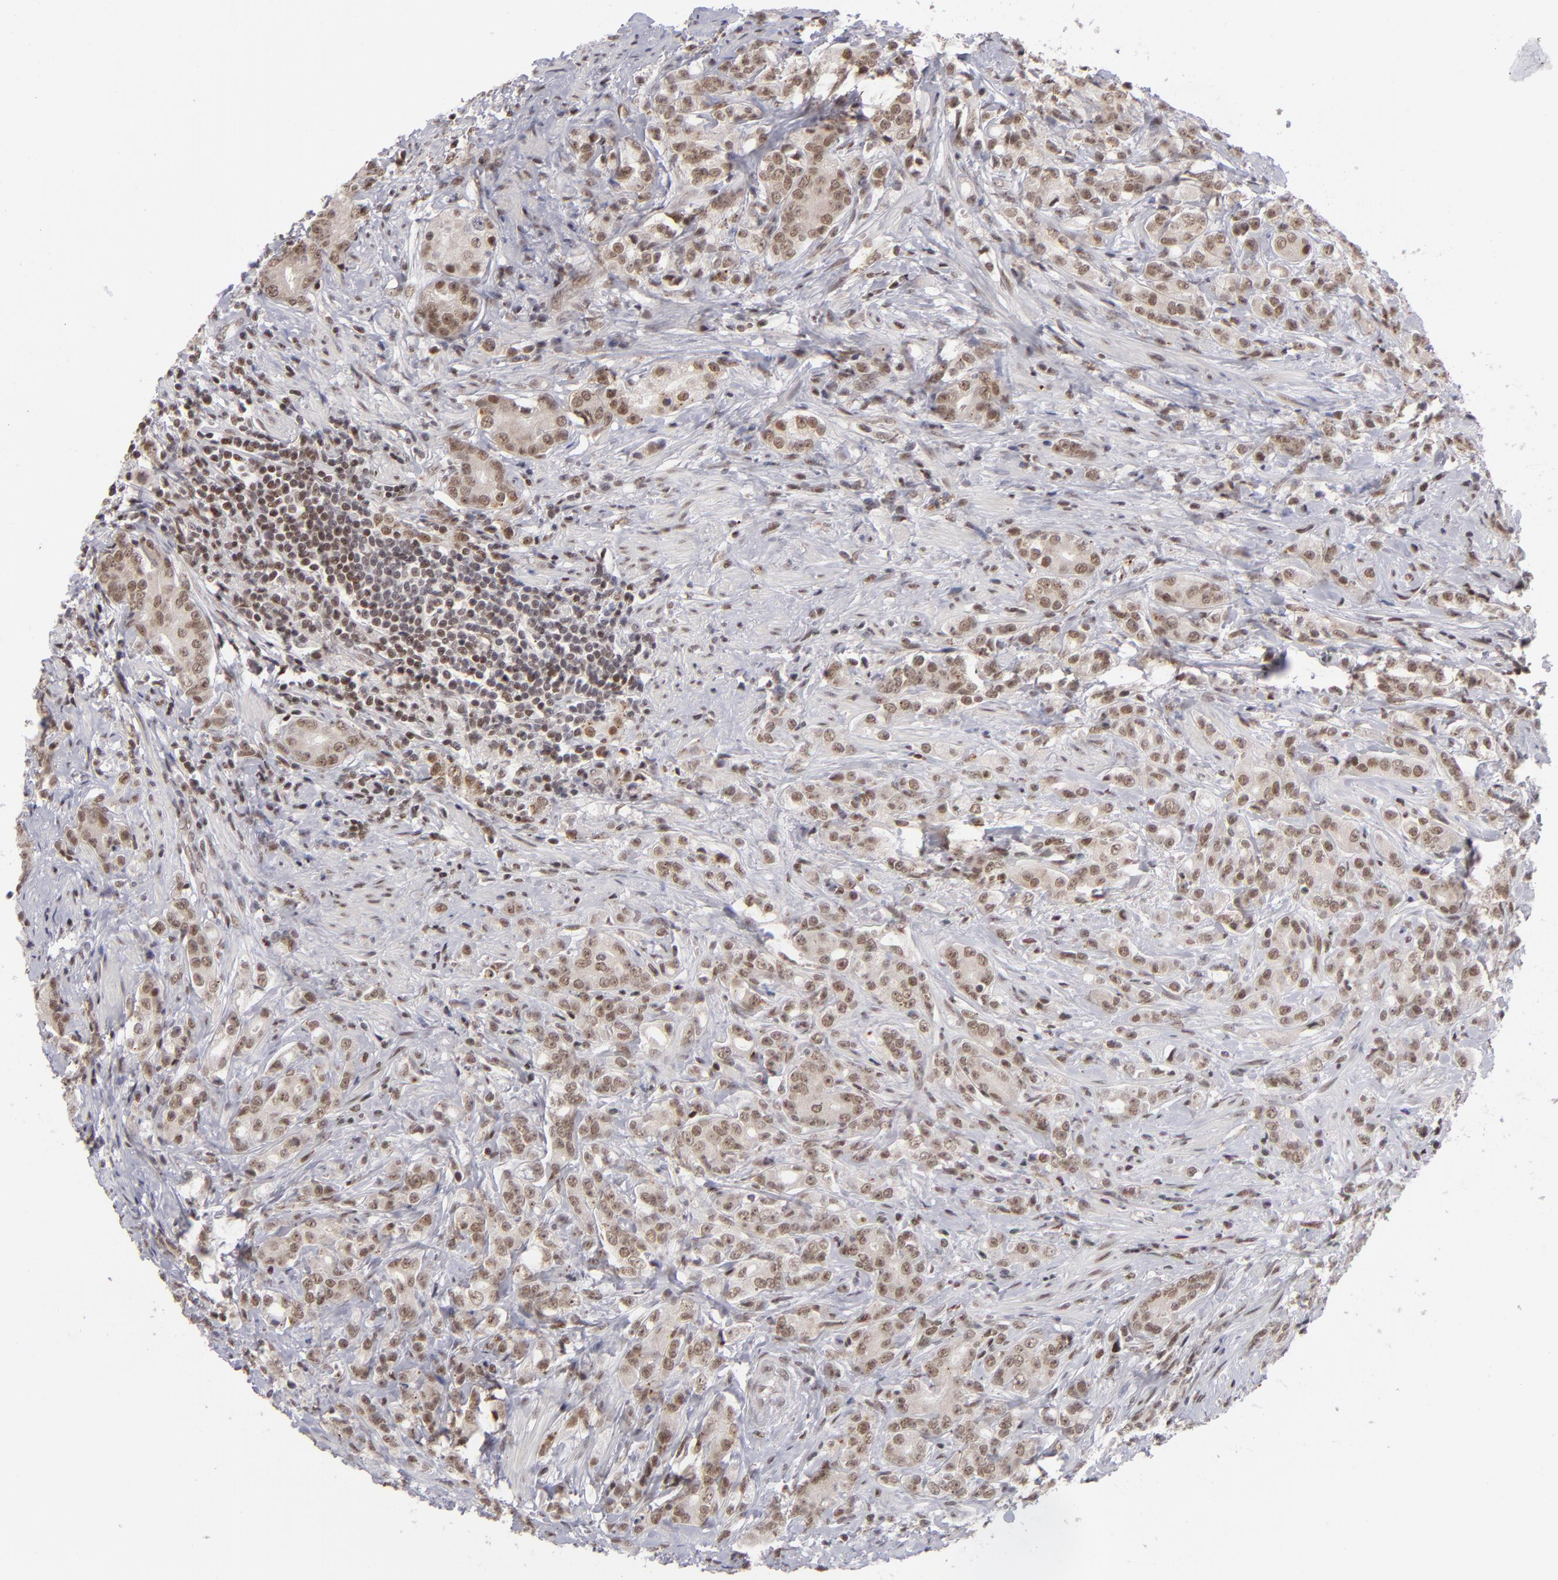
{"staining": {"intensity": "moderate", "quantity": ">75%", "location": "cytoplasmic/membranous,nuclear"}, "tissue": "prostate cancer", "cell_type": "Tumor cells", "image_type": "cancer", "snomed": [{"axis": "morphology", "description": "Adenocarcinoma, Medium grade"}, {"axis": "topography", "description": "Prostate"}], "caption": "A medium amount of moderate cytoplasmic/membranous and nuclear staining is identified in about >75% of tumor cells in prostate adenocarcinoma (medium-grade) tissue.", "gene": "MLLT3", "patient": {"sex": "male", "age": 59}}